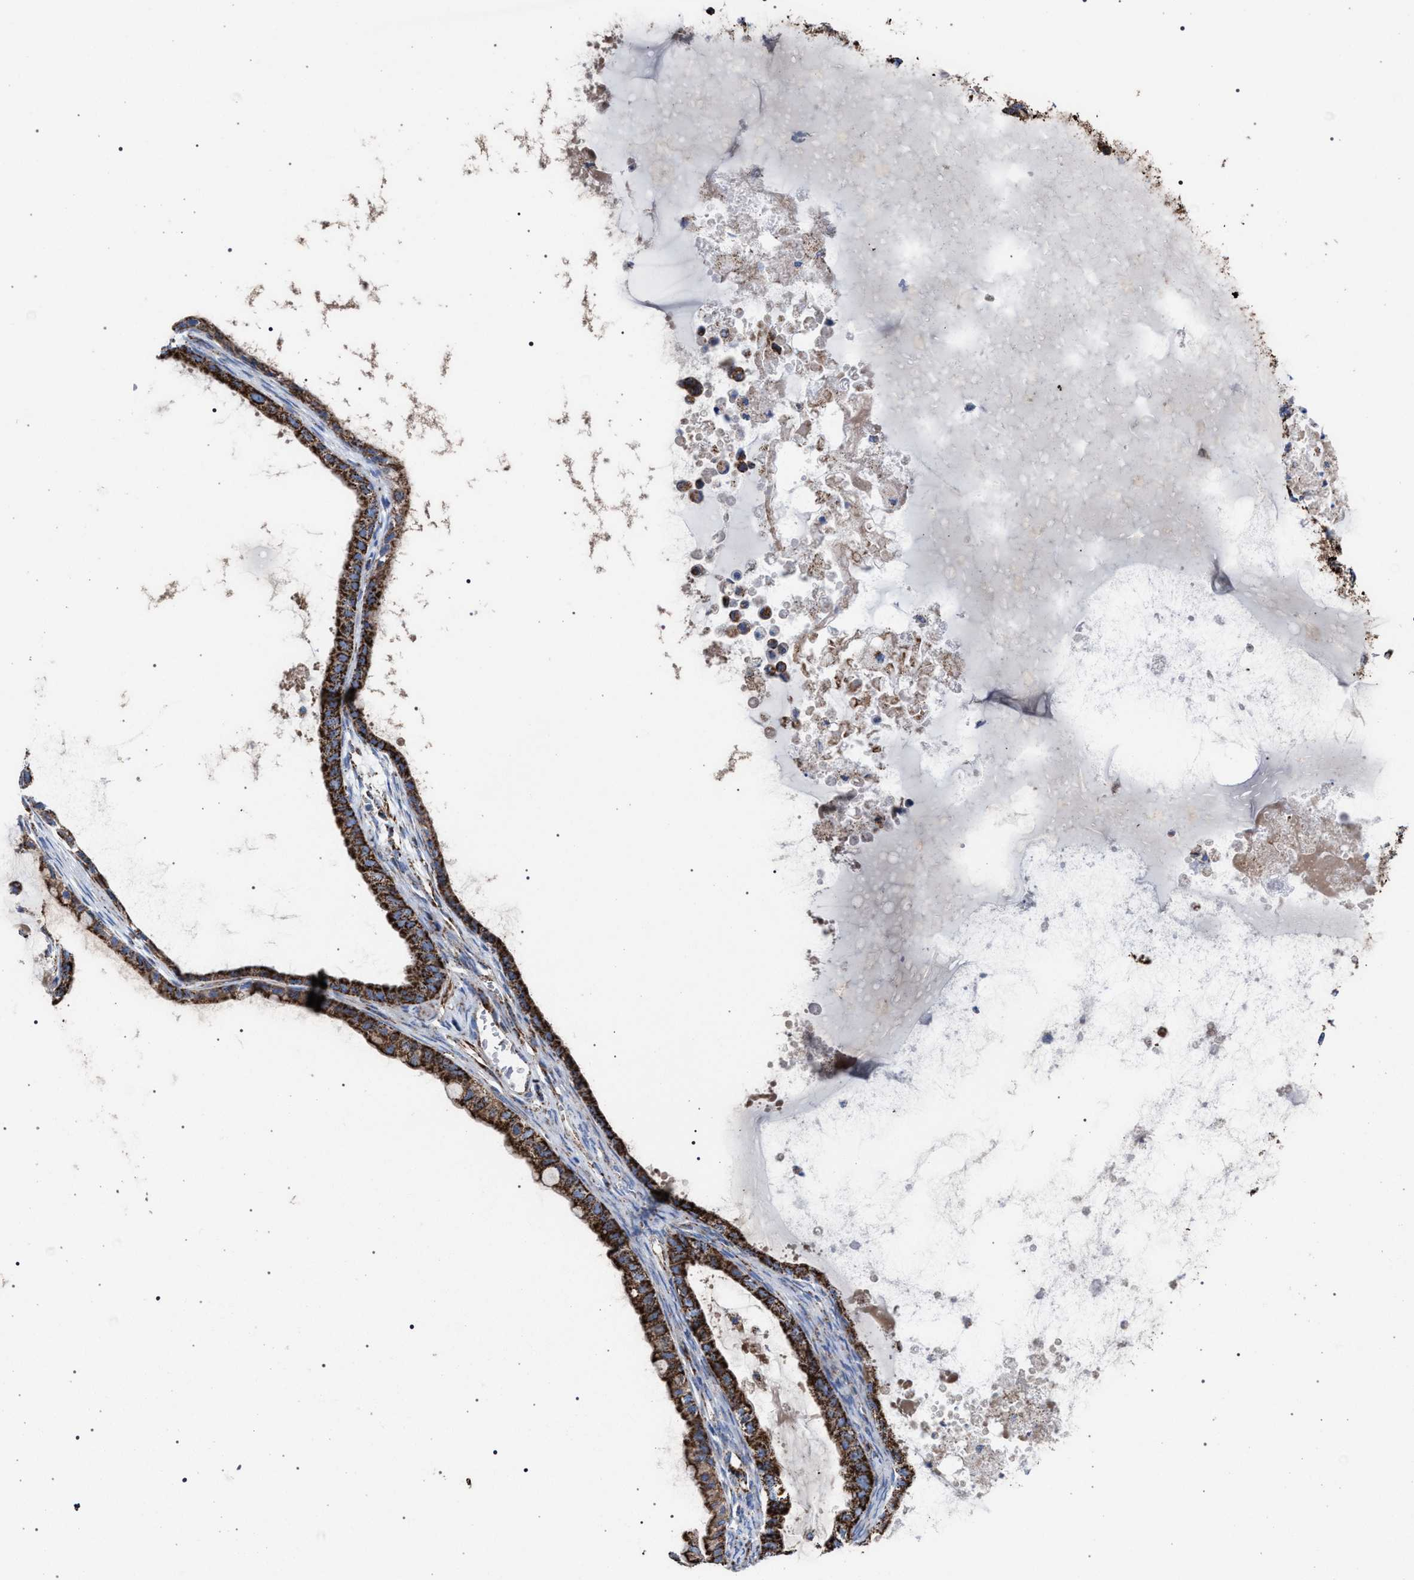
{"staining": {"intensity": "strong", "quantity": ">75%", "location": "cytoplasmic/membranous"}, "tissue": "ovarian cancer", "cell_type": "Tumor cells", "image_type": "cancer", "snomed": [{"axis": "morphology", "description": "Cystadenocarcinoma, mucinous, NOS"}, {"axis": "topography", "description": "Ovary"}], "caption": "Brown immunohistochemical staining in human mucinous cystadenocarcinoma (ovarian) demonstrates strong cytoplasmic/membranous positivity in about >75% of tumor cells.", "gene": "VPS13A", "patient": {"sex": "female", "age": 80}}